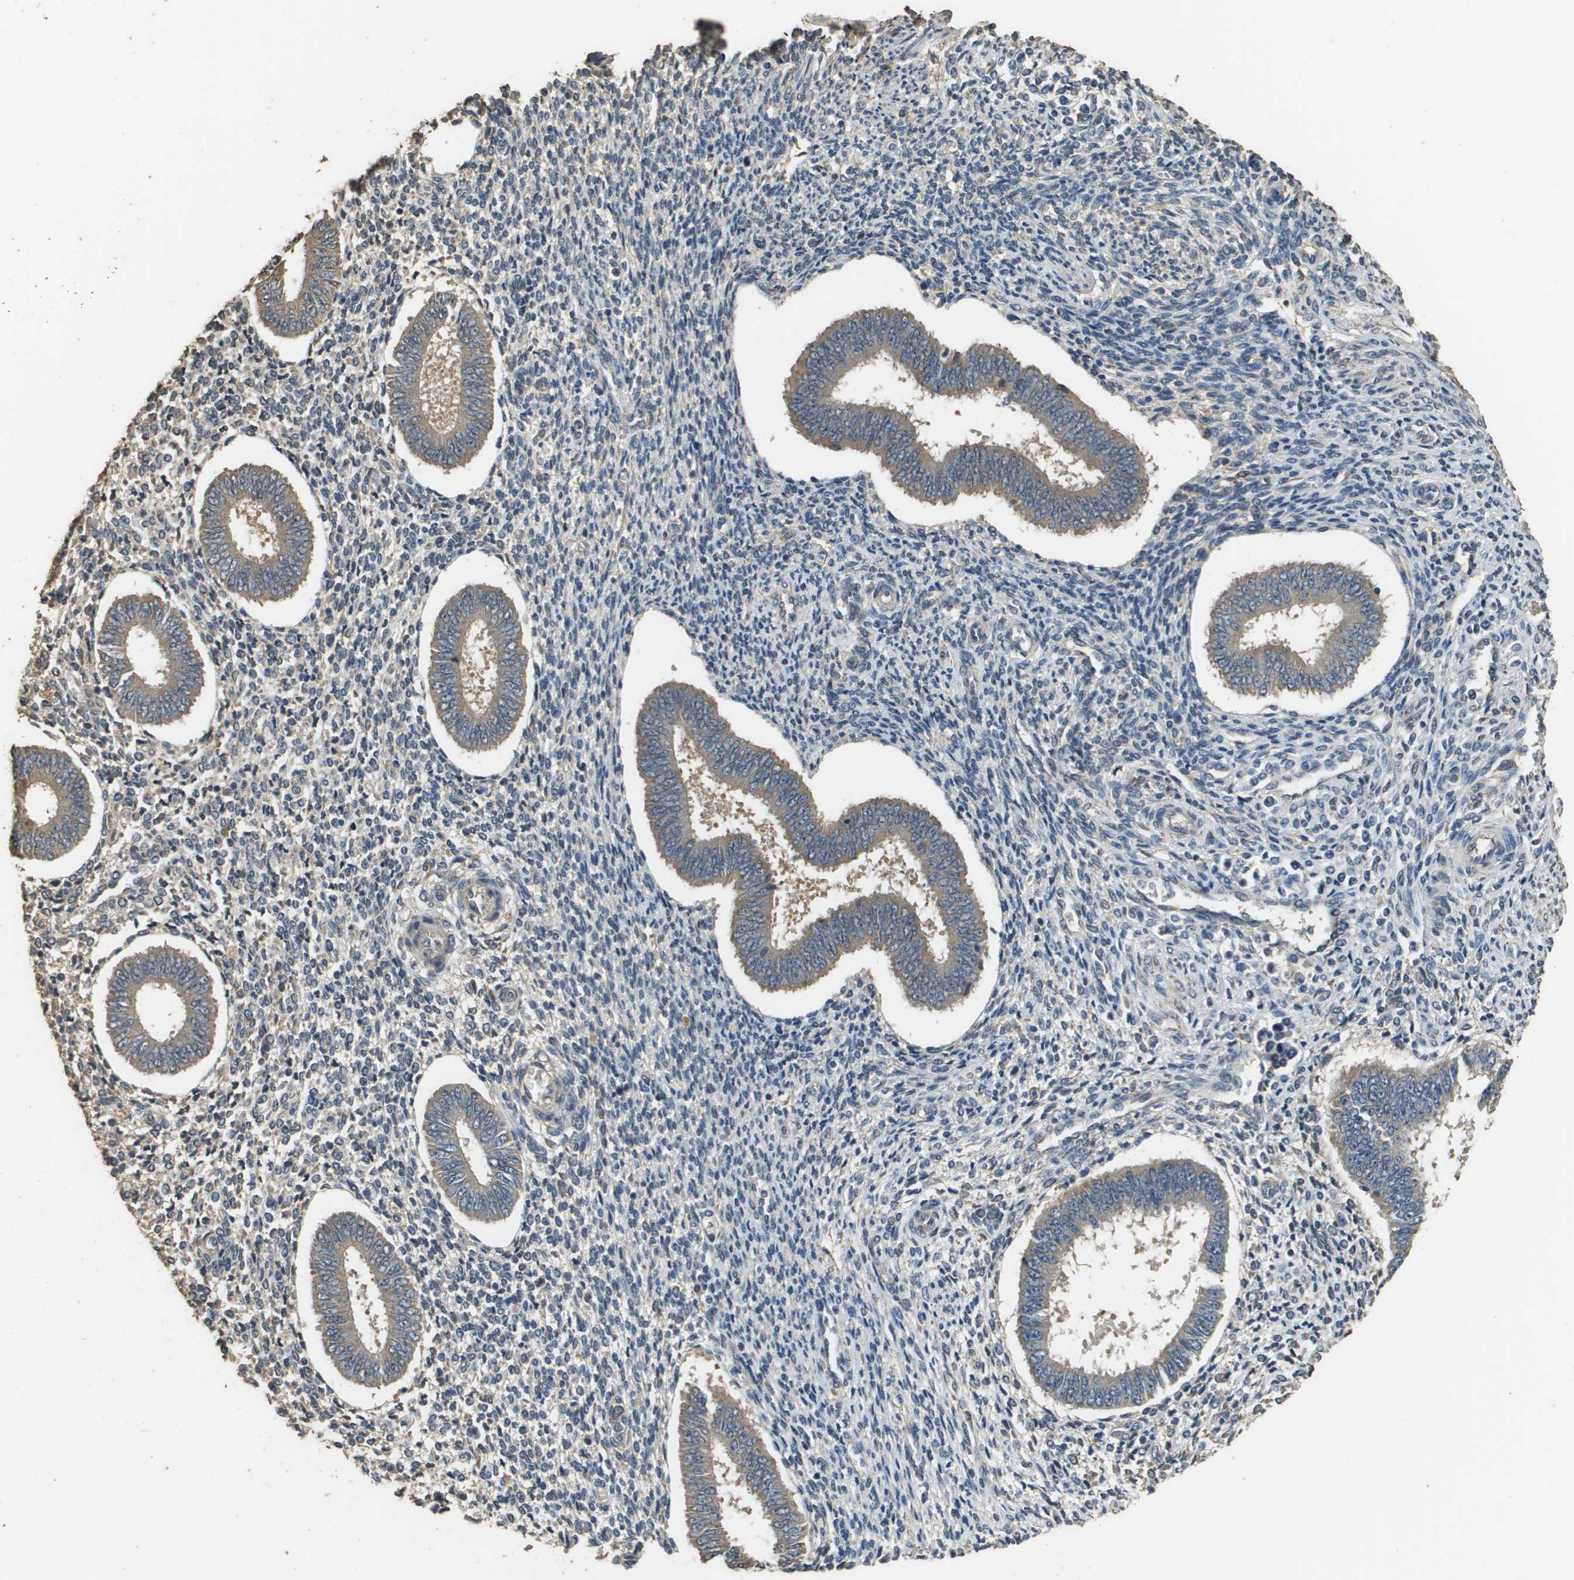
{"staining": {"intensity": "negative", "quantity": "none", "location": "none"}, "tissue": "endometrium", "cell_type": "Cells in endometrial stroma", "image_type": "normal", "snomed": [{"axis": "morphology", "description": "Normal tissue, NOS"}, {"axis": "topography", "description": "Endometrium"}], "caption": "There is no significant staining in cells in endometrial stroma of endometrium. (DAB IHC visualized using brightfield microscopy, high magnification).", "gene": "RAB6B", "patient": {"sex": "female", "age": 35}}